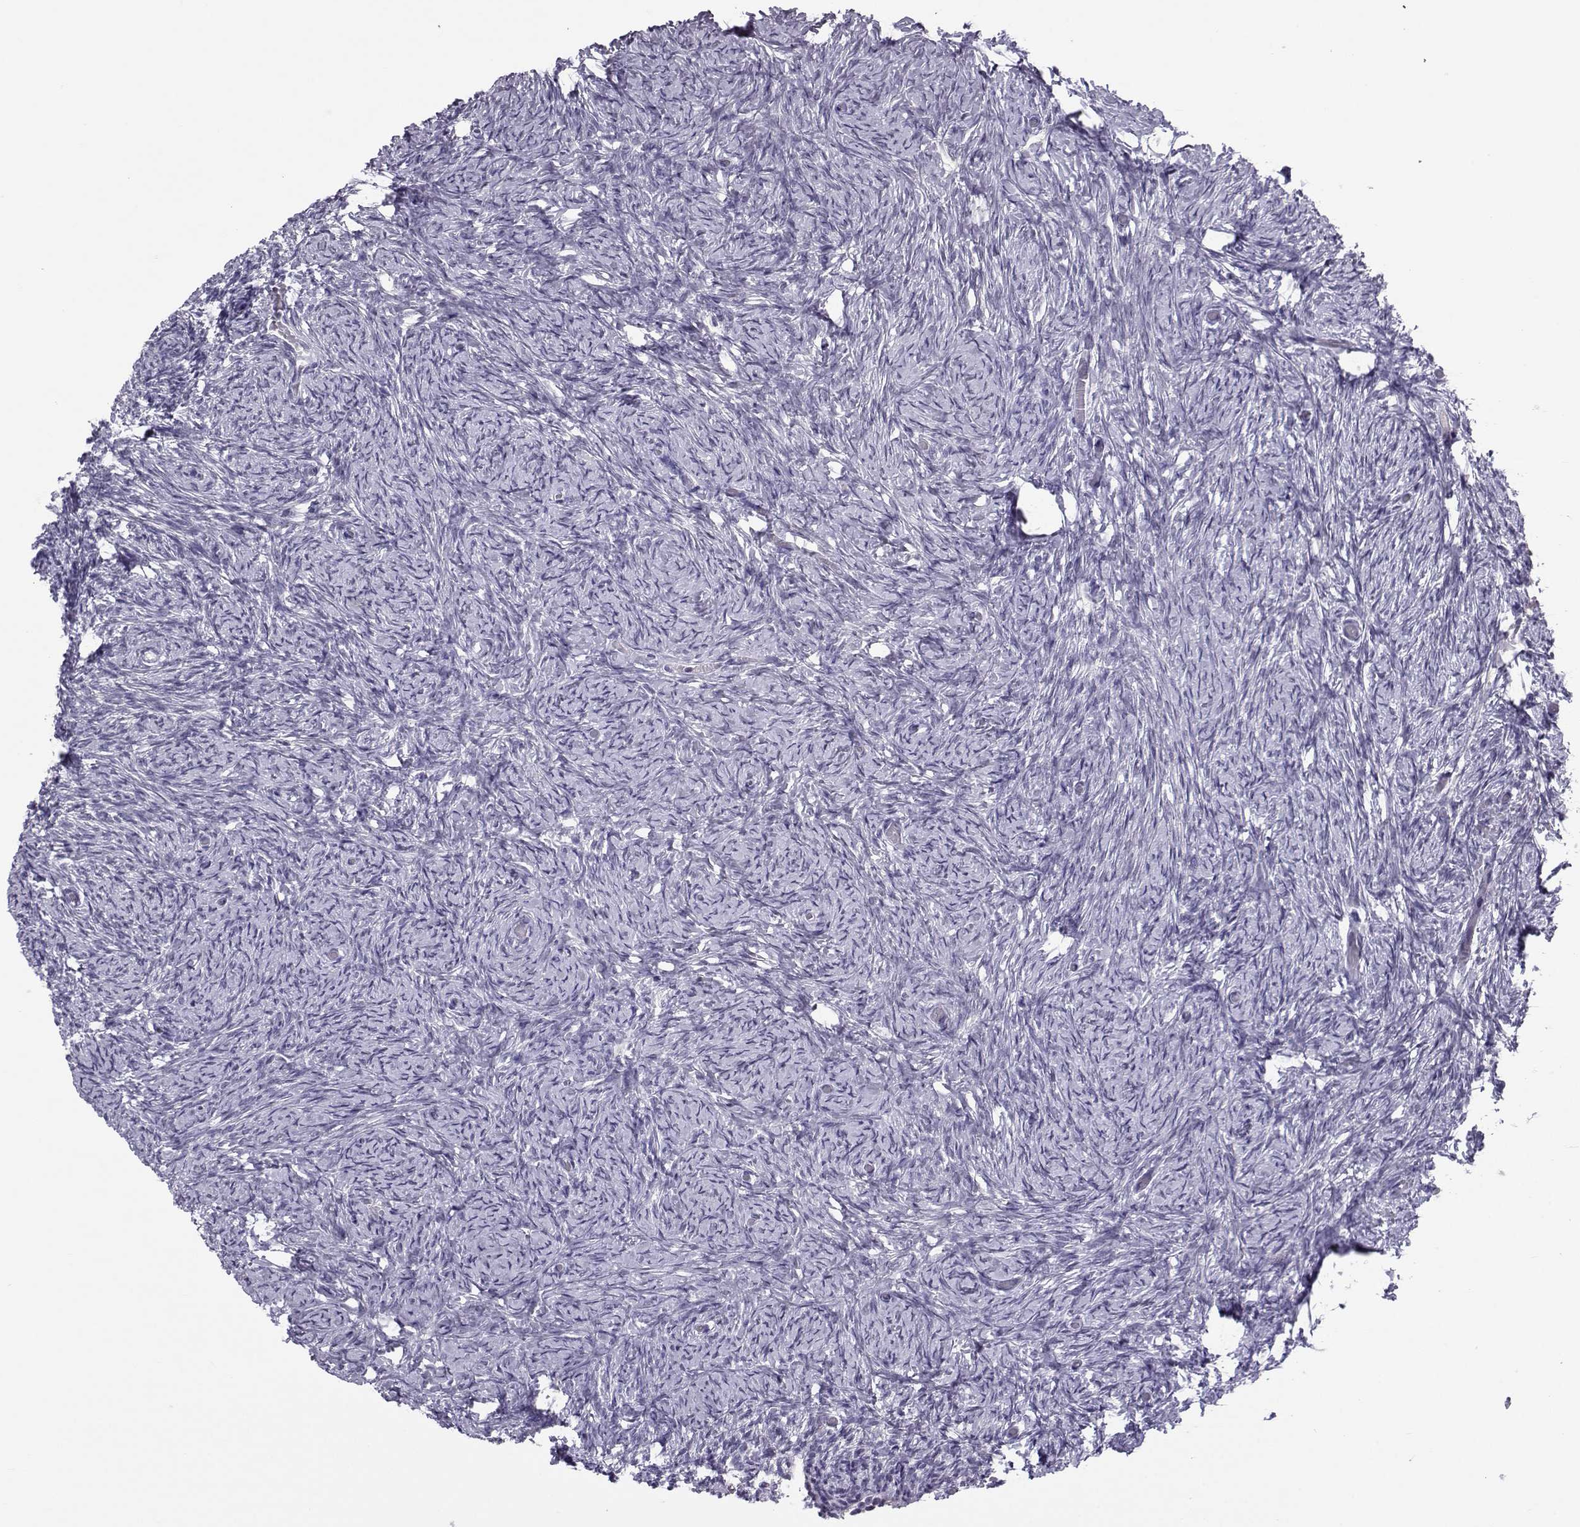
{"staining": {"intensity": "negative", "quantity": "none", "location": "none"}, "tissue": "ovary", "cell_type": "Follicle cells", "image_type": "normal", "snomed": [{"axis": "morphology", "description": "Normal tissue, NOS"}, {"axis": "topography", "description": "Ovary"}], "caption": "Immunohistochemistry of normal ovary demonstrates no positivity in follicle cells. (DAB immunohistochemistry, high magnification).", "gene": "DNAAF1", "patient": {"sex": "female", "age": 39}}